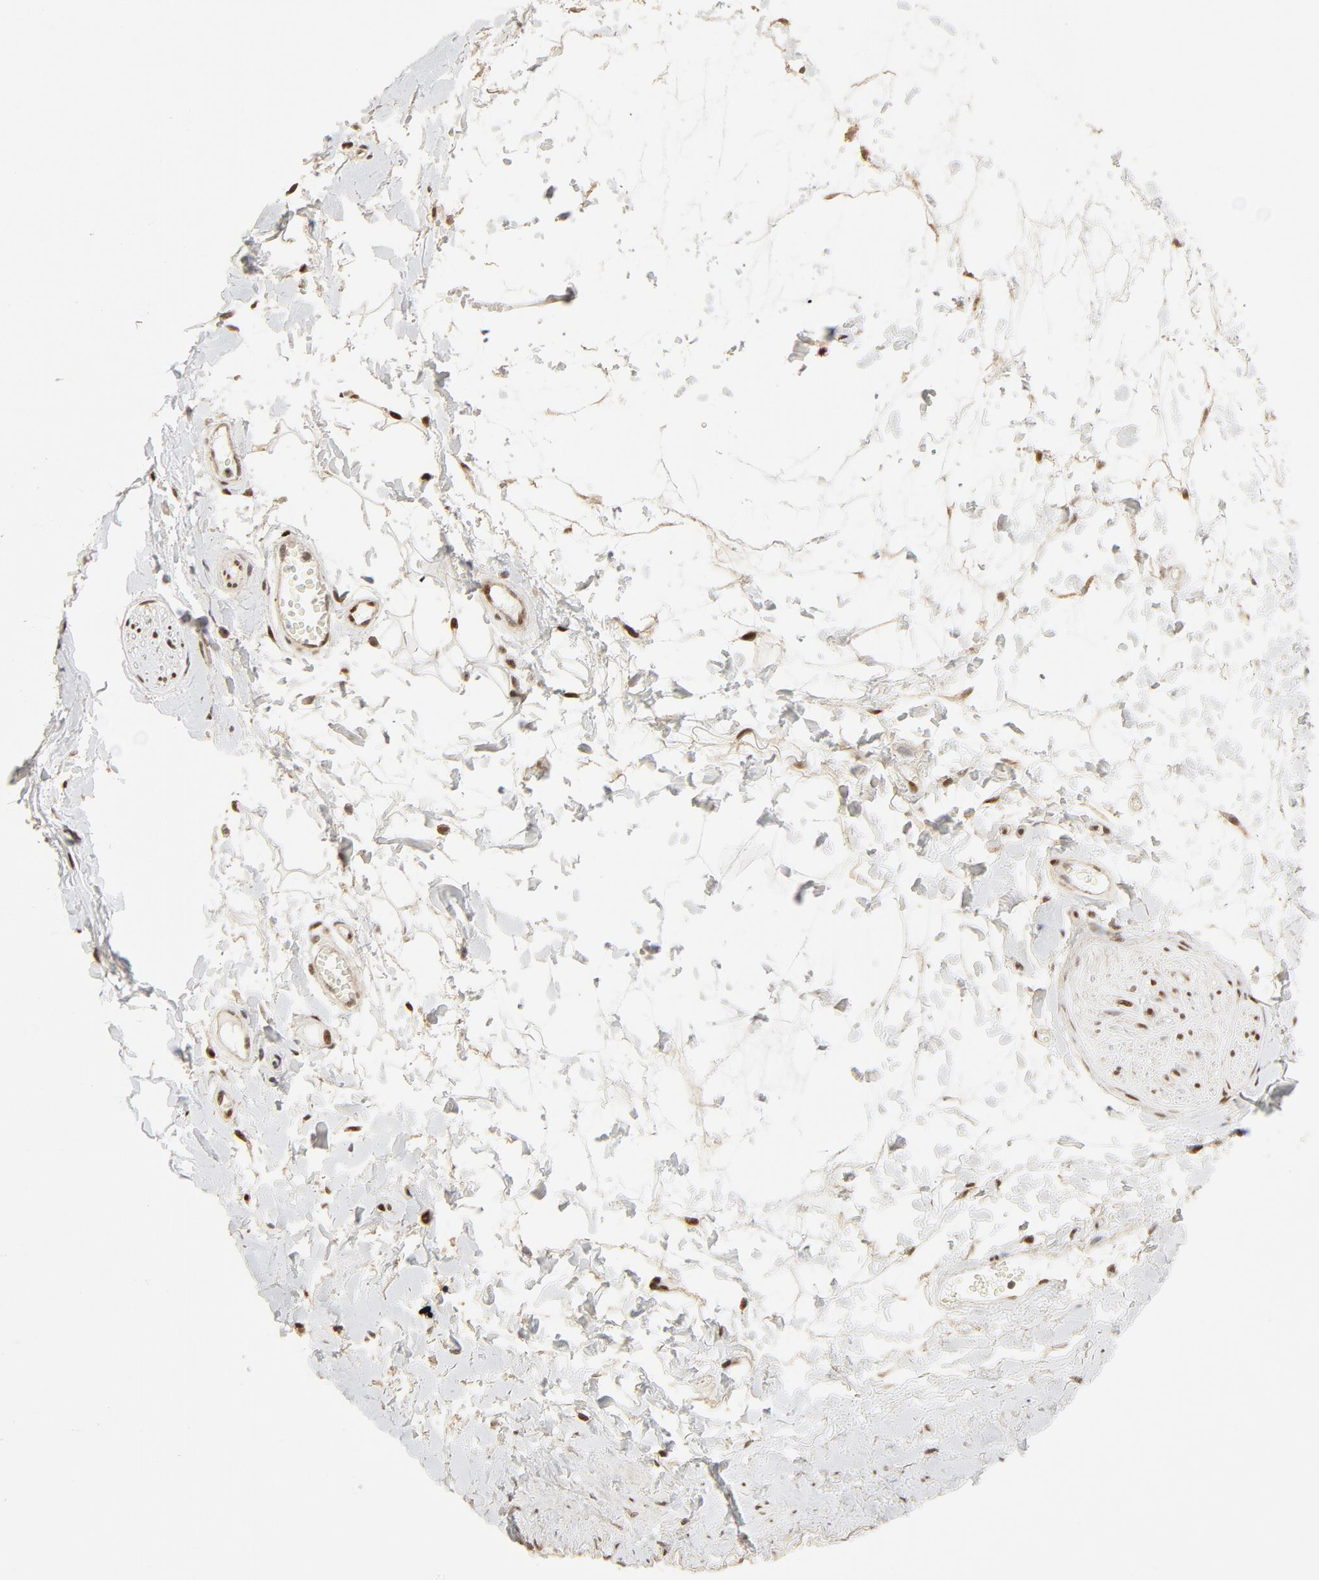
{"staining": {"intensity": "moderate", "quantity": ">75%", "location": "nuclear"}, "tissue": "adipose tissue", "cell_type": "Adipocytes", "image_type": "normal", "snomed": [{"axis": "morphology", "description": "Normal tissue, NOS"}, {"axis": "morphology", "description": "Inflammation, NOS"}, {"axis": "topography", "description": "Salivary gland"}, {"axis": "topography", "description": "Peripheral nerve tissue"}], "caption": "Immunohistochemistry micrograph of normal adipose tissue: adipose tissue stained using immunohistochemistry exhibits medium levels of moderate protein expression localized specifically in the nuclear of adipocytes, appearing as a nuclear brown color.", "gene": "GTF2I", "patient": {"sex": "female", "age": 75}}